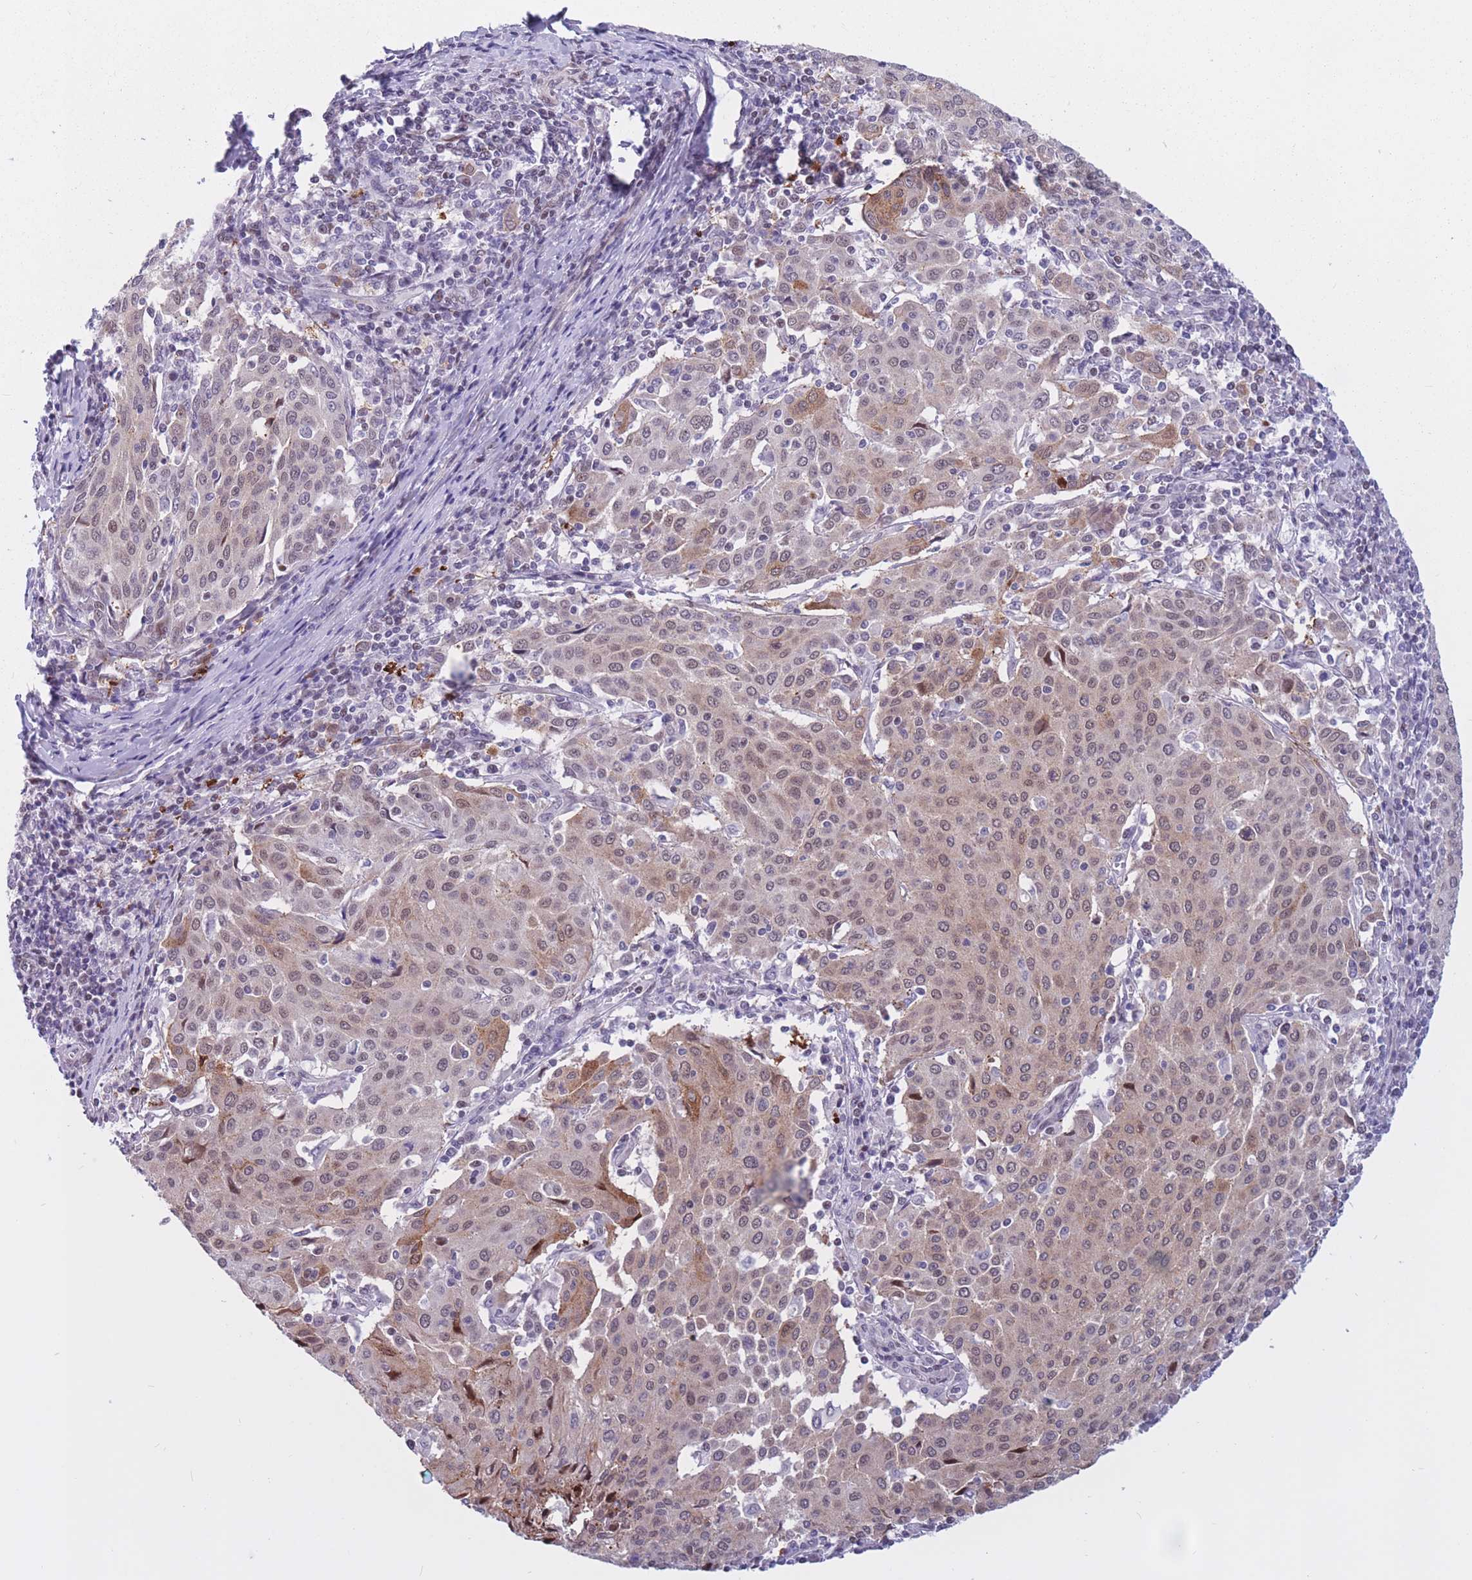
{"staining": {"intensity": "moderate", "quantity": "<25%", "location": "cytoplasmic/membranous"}, "tissue": "cervical cancer", "cell_type": "Tumor cells", "image_type": "cancer", "snomed": [{"axis": "morphology", "description": "Squamous cell carcinoma, NOS"}, {"axis": "topography", "description": "Cervix"}], "caption": "Immunohistochemical staining of human cervical squamous cell carcinoma demonstrates low levels of moderate cytoplasmic/membranous staining in about <25% of tumor cells.", "gene": "BCL9L", "patient": {"sex": "female", "age": 46}}